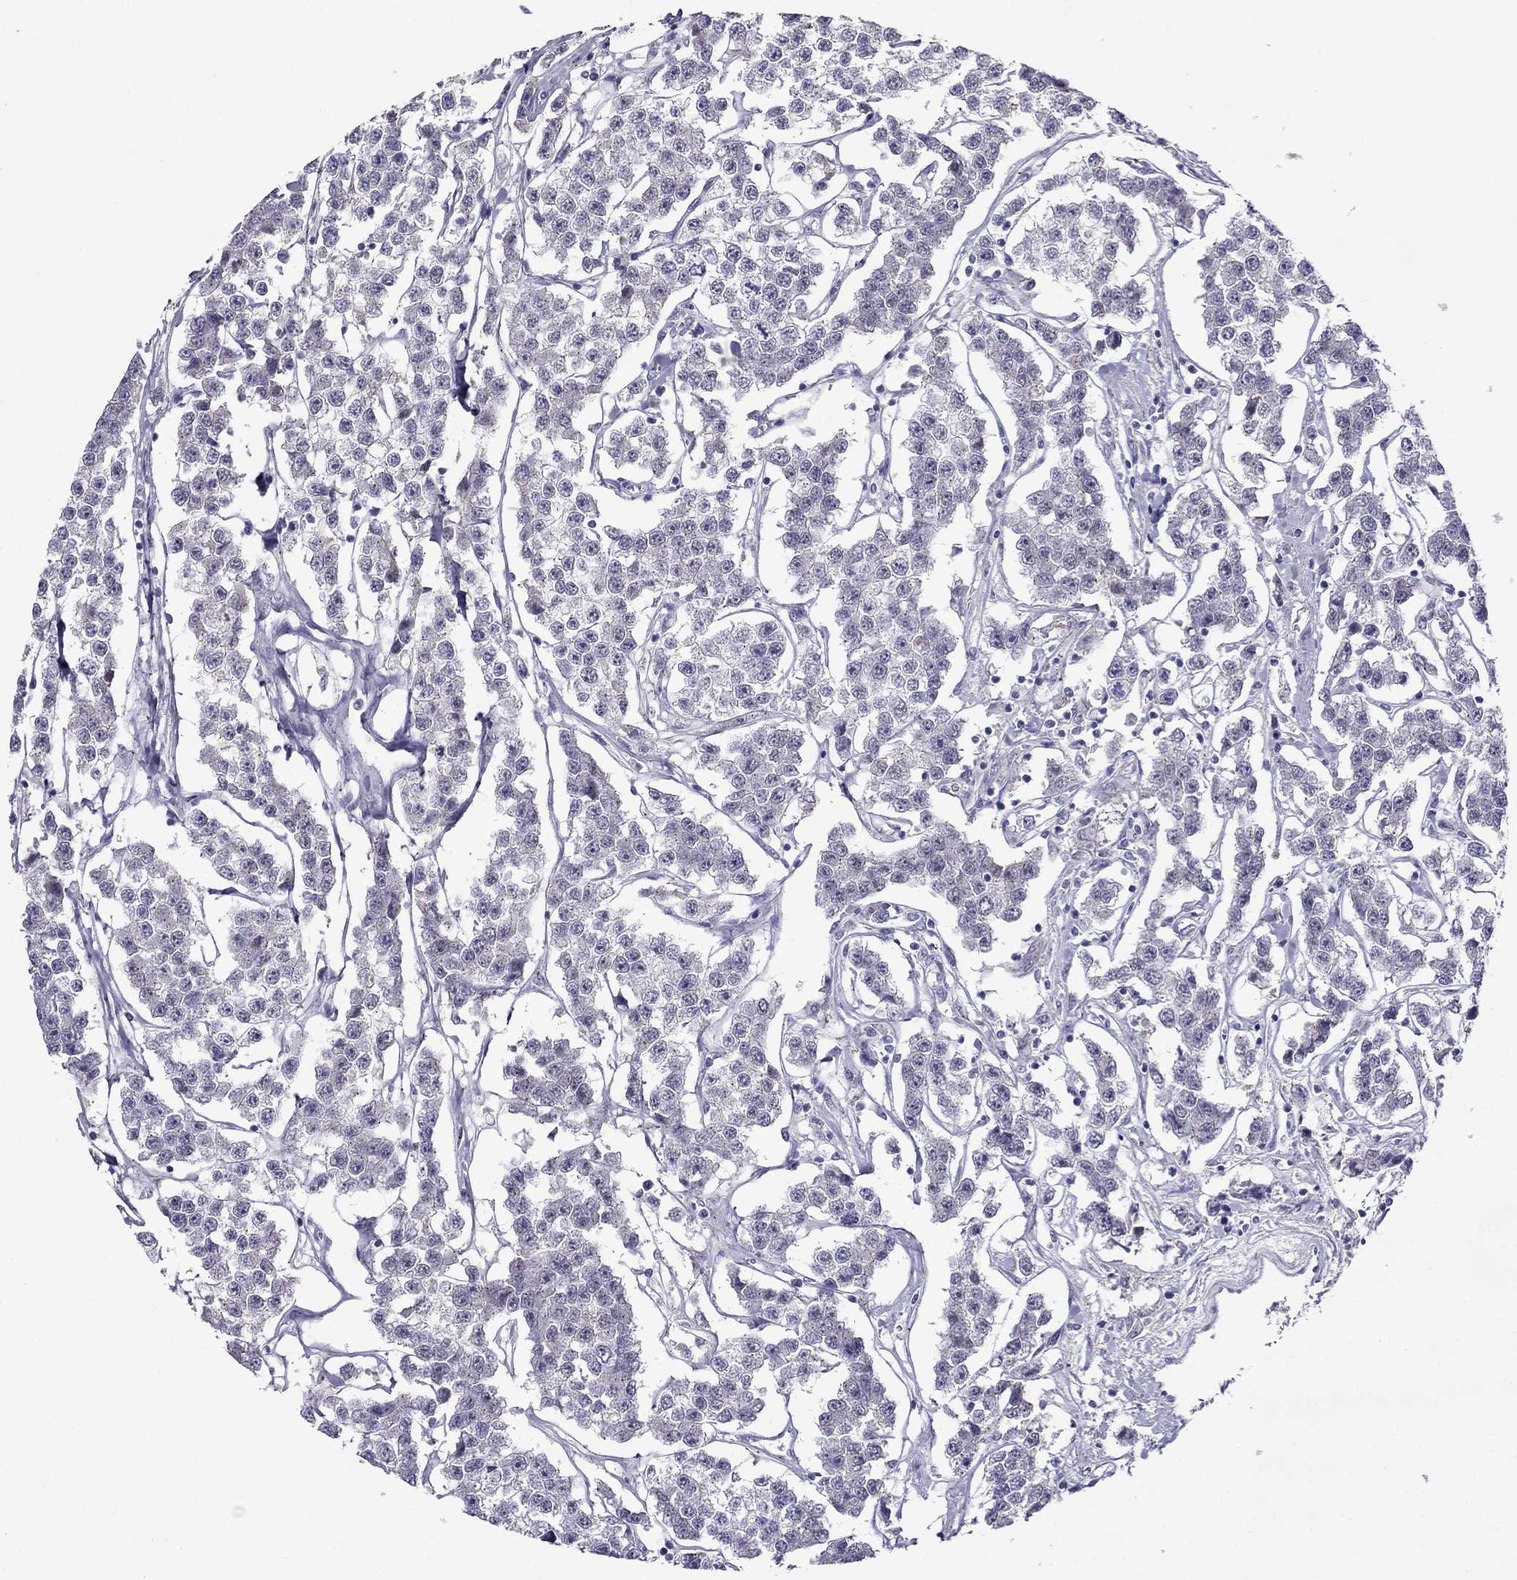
{"staining": {"intensity": "negative", "quantity": "none", "location": "none"}, "tissue": "testis cancer", "cell_type": "Tumor cells", "image_type": "cancer", "snomed": [{"axis": "morphology", "description": "Seminoma, NOS"}, {"axis": "topography", "description": "Testis"}], "caption": "Immunohistochemistry image of neoplastic tissue: human testis seminoma stained with DAB exhibits no significant protein positivity in tumor cells.", "gene": "MYBPH", "patient": {"sex": "male", "age": 59}}